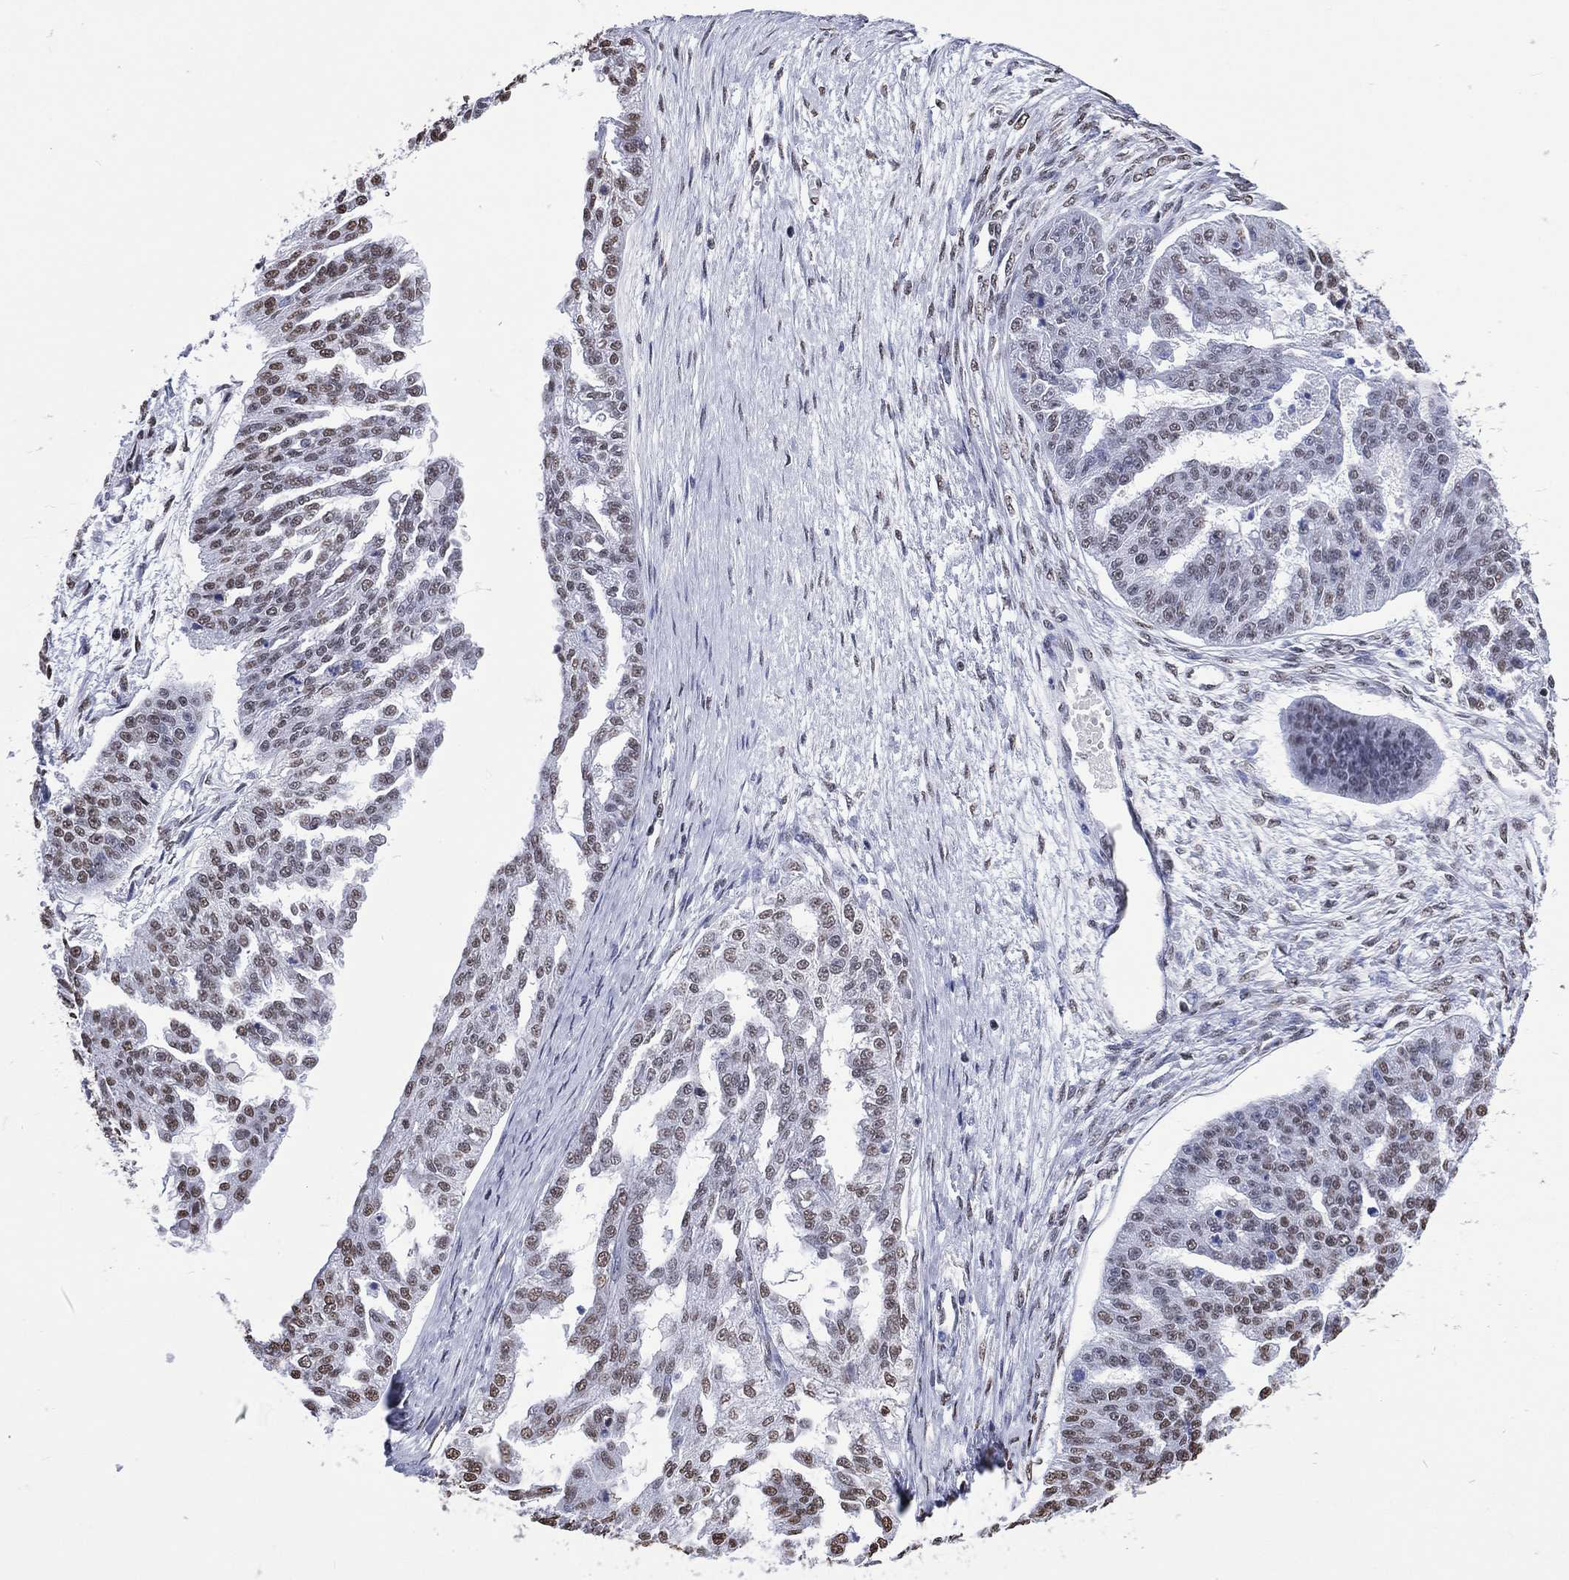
{"staining": {"intensity": "moderate", "quantity": "<25%", "location": "nuclear"}, "tissue": "ovarian cancer", "cell_type": "Tumor cells", "image_type": "cancer", "snomed": [{"axis": "morphology", "description": "Cystadenocarcinoma, serous, NOS"}, {"axis": "topography", "description": "Ovary"}], "caption": "Ovarian cancer was stained to show a protein in brown. There is low levels of moderate nuclear staining in approximately <25% of tumor cells. (brown staining indicates protein expression, while blue staining denotes nuclei).", "gene": "RETREG2", "patient": {"sex": "female", "age": 58}}